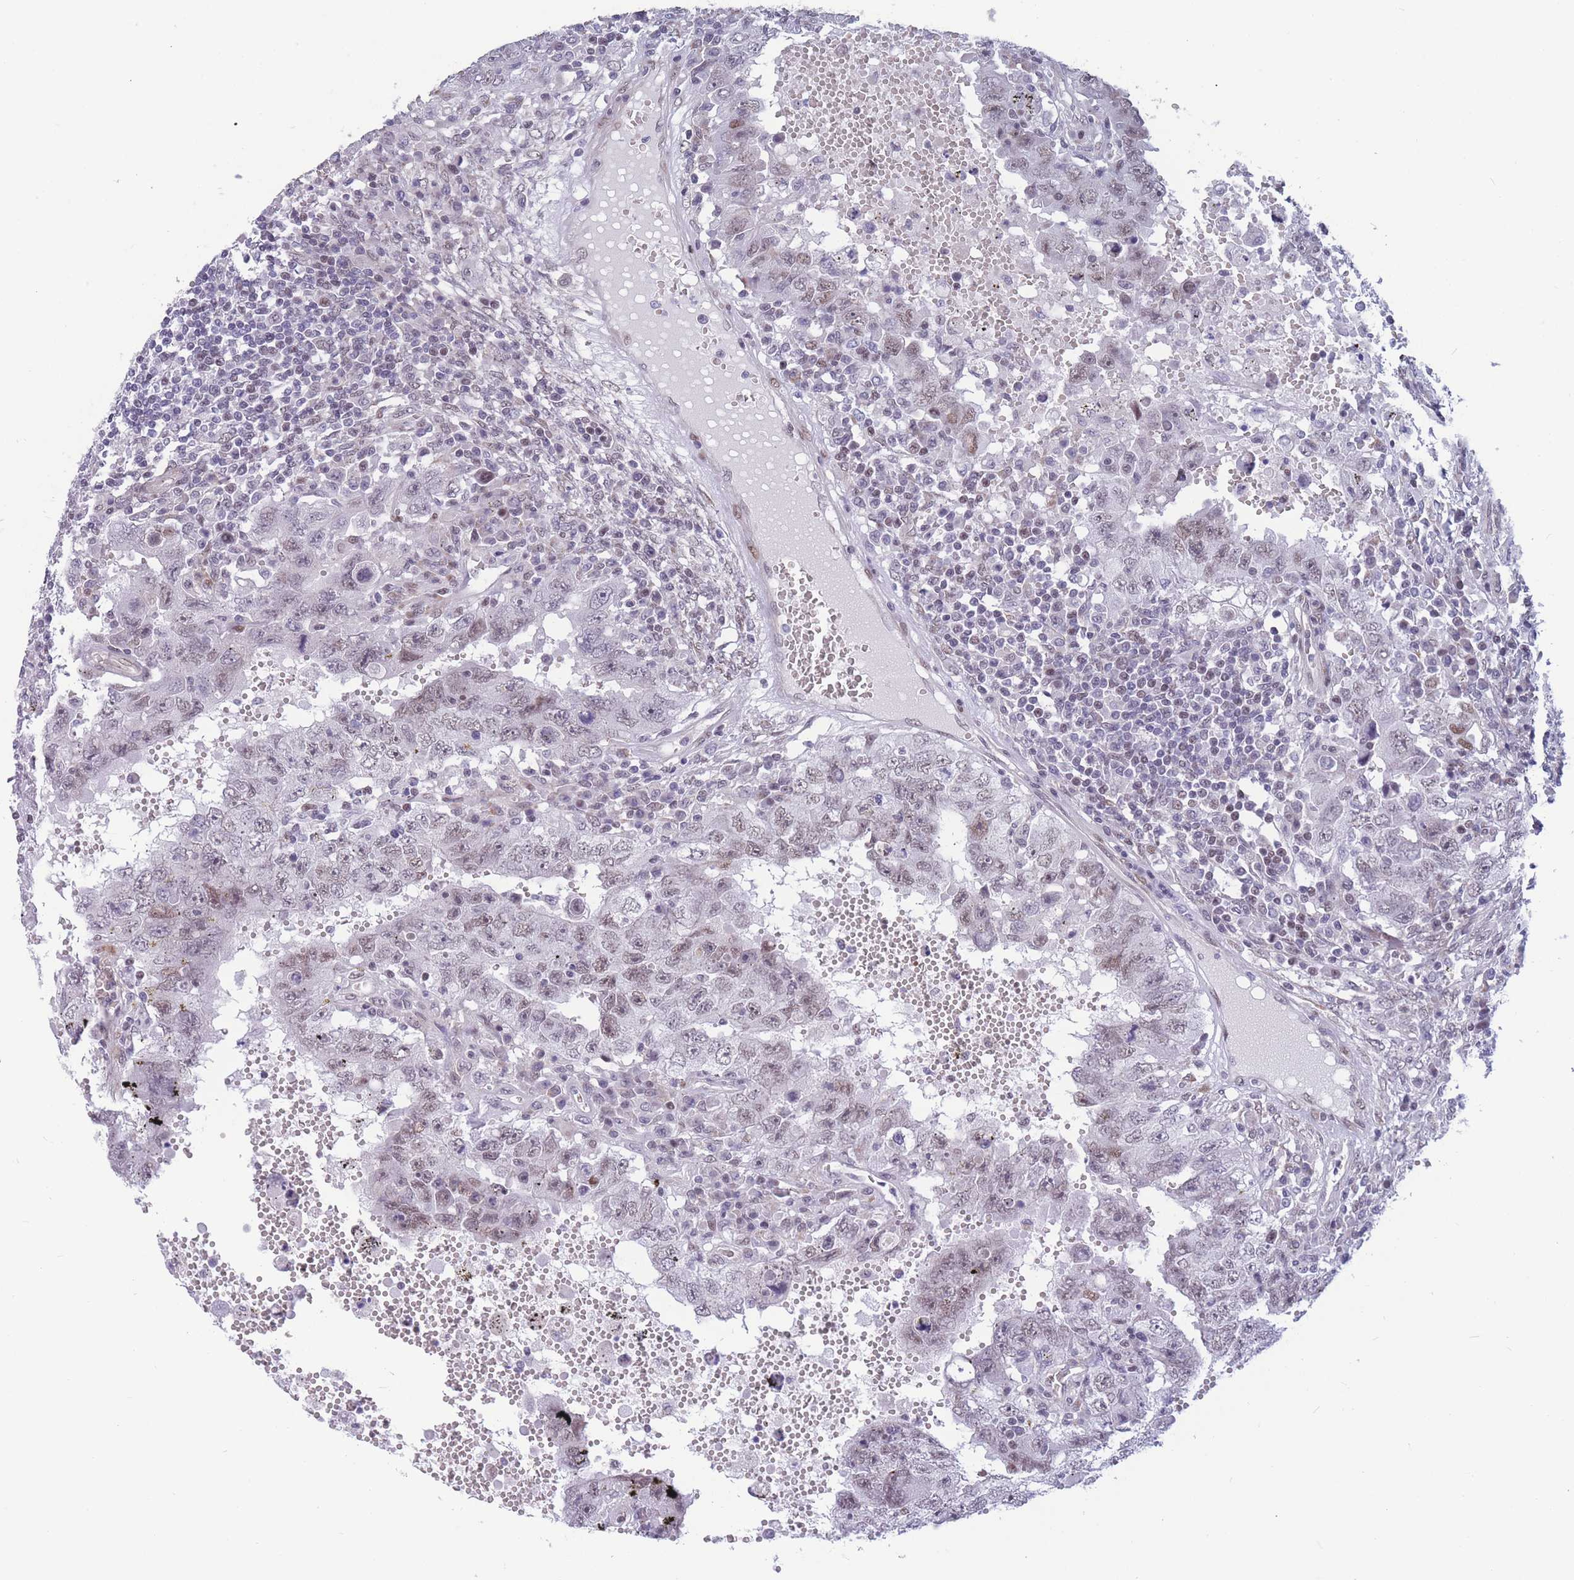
{"staining": {"intensity": "weak", "quantity": "25%-75%", "location": "nuclear"}, "tissue": "testis cancer", "cell_type": "Tumor cells", "image_type": "cancer", "snomed": [{"axis": "morphology", "description": "Carcinoma, Embryonal, NOS"}, {"axis": "topography", "description": "Testis"}], "caption": "Testis embryonal carcinoma stained with a brown dye reveals weak nuclear positive positivity in approximately 25%-75% of tumor cells.", "gene": "BCL9L", "patient": {"sex": "male", "age": 26}}